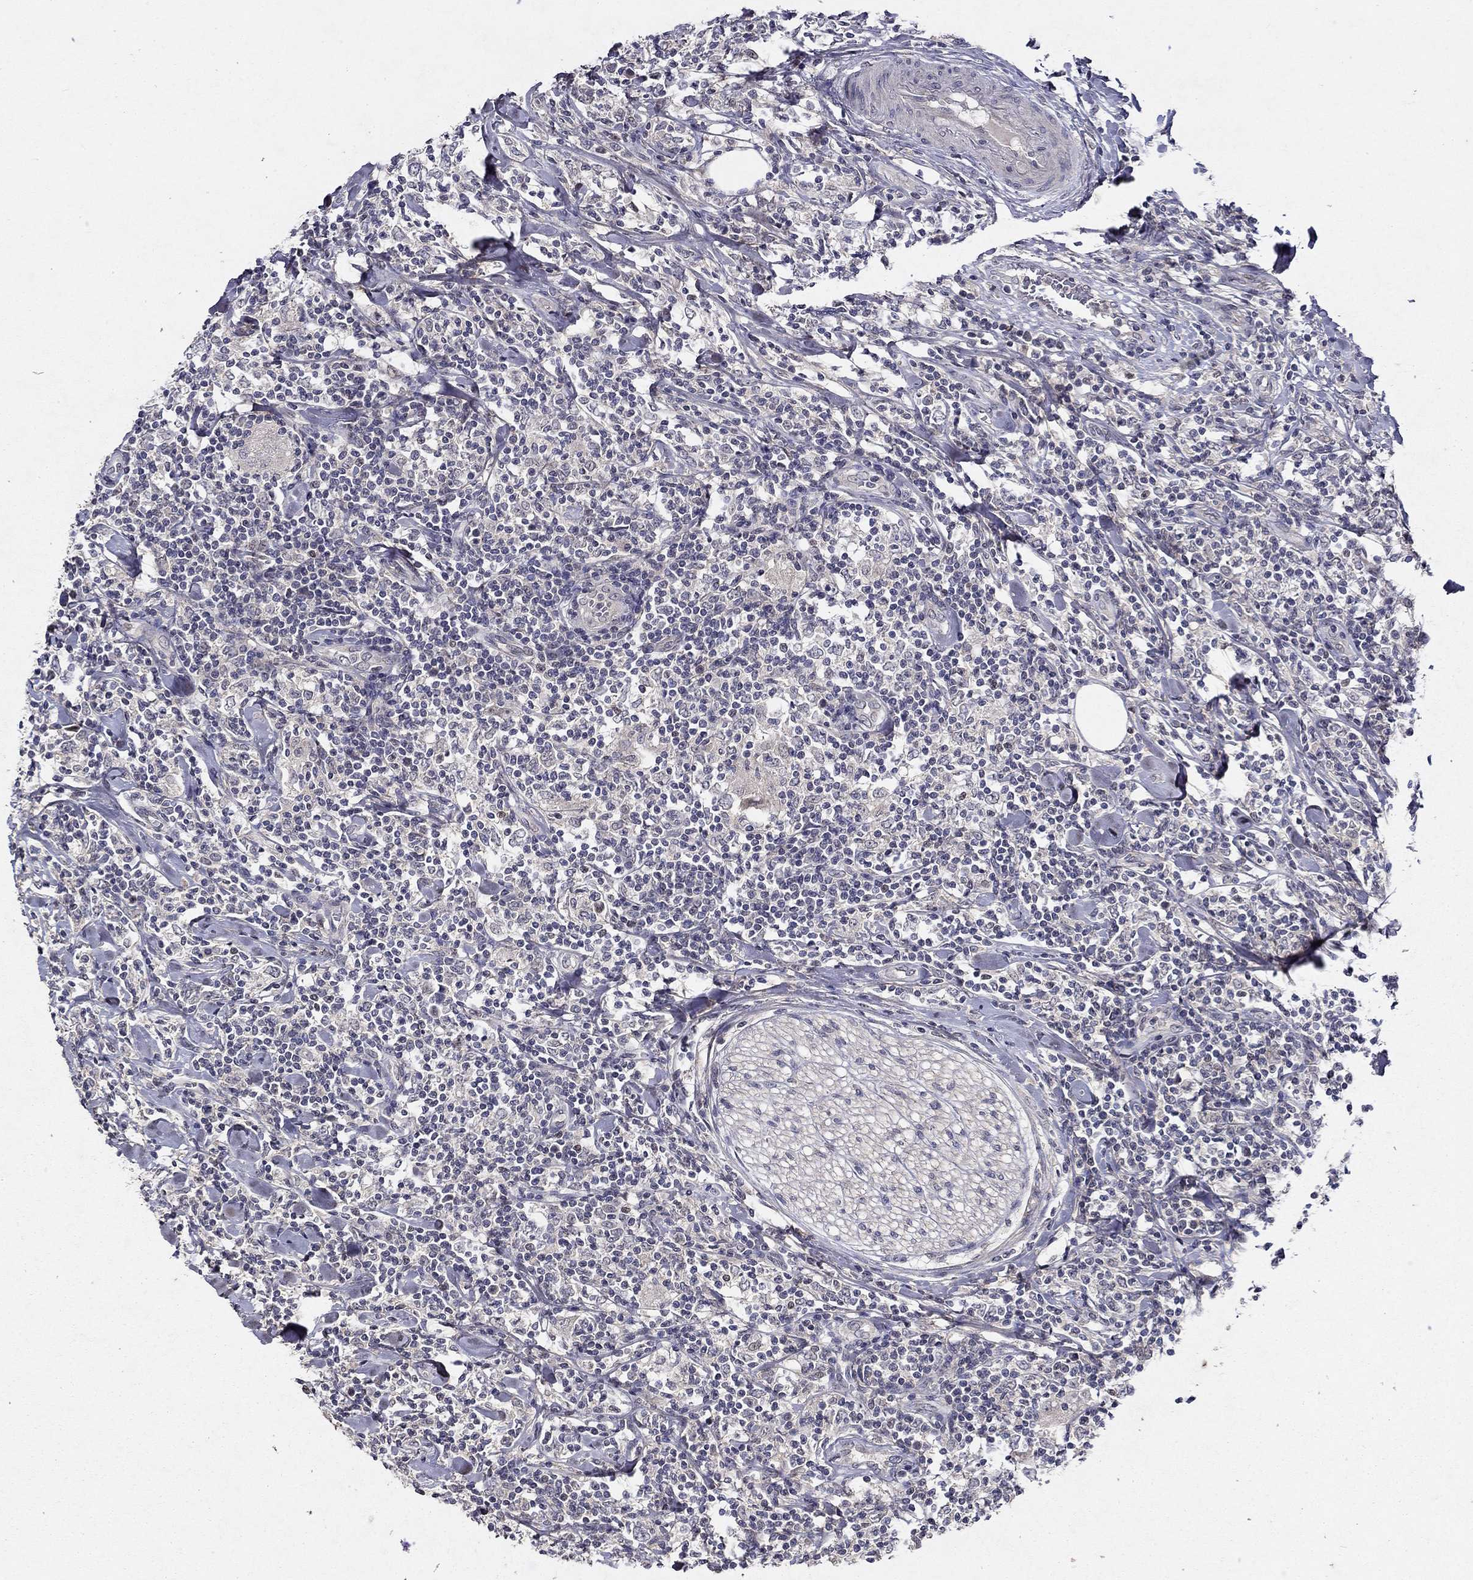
{"staining": {"intensity": "negative", "quantity": "none", "location": "none"}, "tissue": "lymphoma", "cell_type": "Tumor cells", "image_type": "cancer", "snomed": [{"axis": "morphology", "description": "Malignant lymphoma, non-Hodgkin's type, High grade"}, {"axis": "topography", "description": "Lymph node"}], "caption": "This histopathology image is of malignant lymphoma, non-Hodgkin's type (high-grade) stained with immunohistochemistry to label a protein in brown with the nuclei are counter-stained blue. There is no expression in tumor cells.", "gene": "ESR2", "patient": {"sex": "female", "age": 84}}